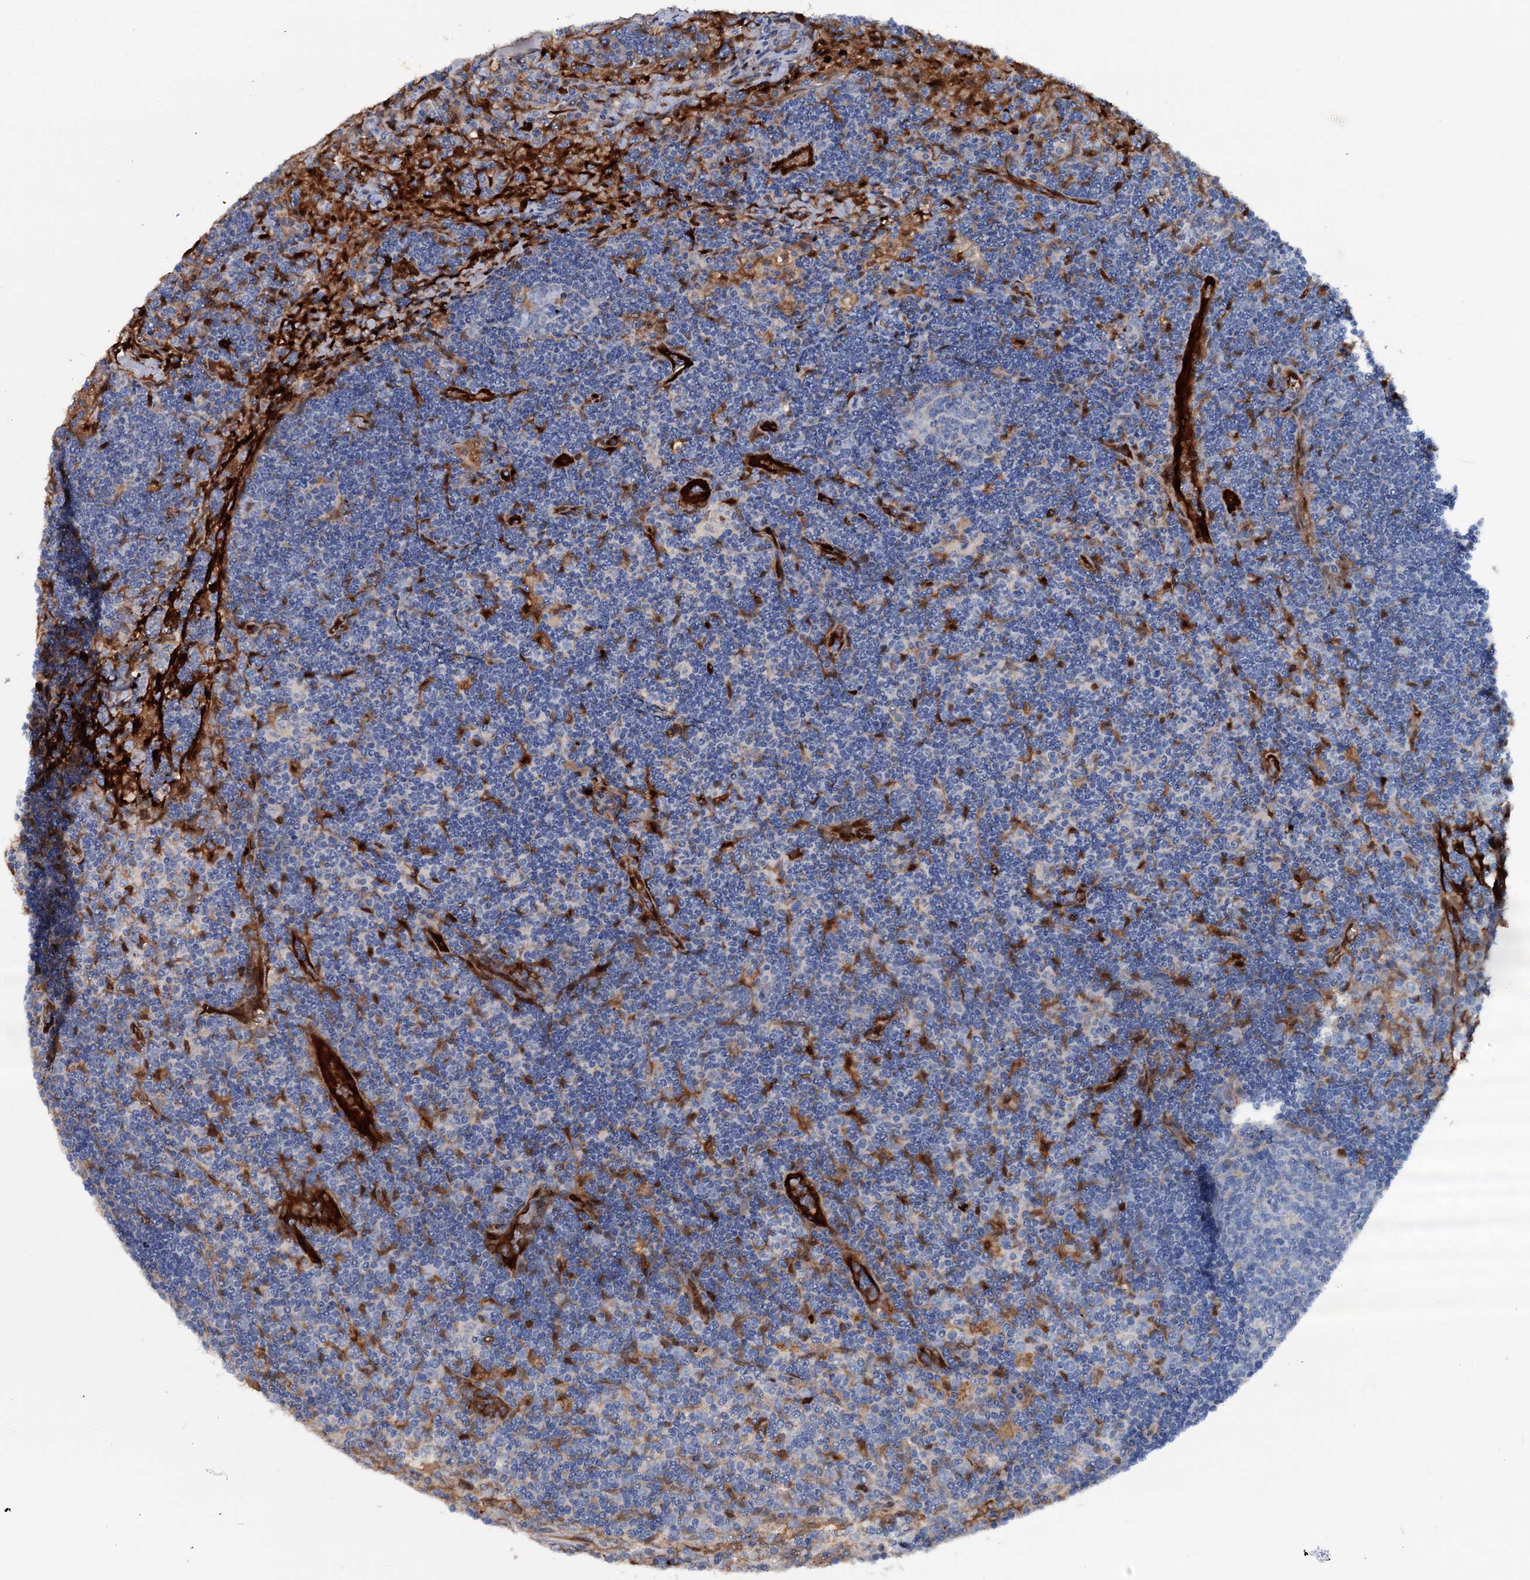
{"staining": {"intensity": "weak", "quantity": "<25%", "location": "cytoplasmic/membranous"}, "tissue": "lymph node", "cell_type": "Germinal center cells", "image_type": "normal", "snomed": [{"axis": "morphology", "description": "Normal tissue, NOS"}, {"axis": "topography", "description": "Lymph node"}], "caption": "Lymph node stained for a protein using immunohistochemistry displays no staining germinal center cells.", "gene": "IL17RD", "patient": {"sex": "male", "age": 58}}